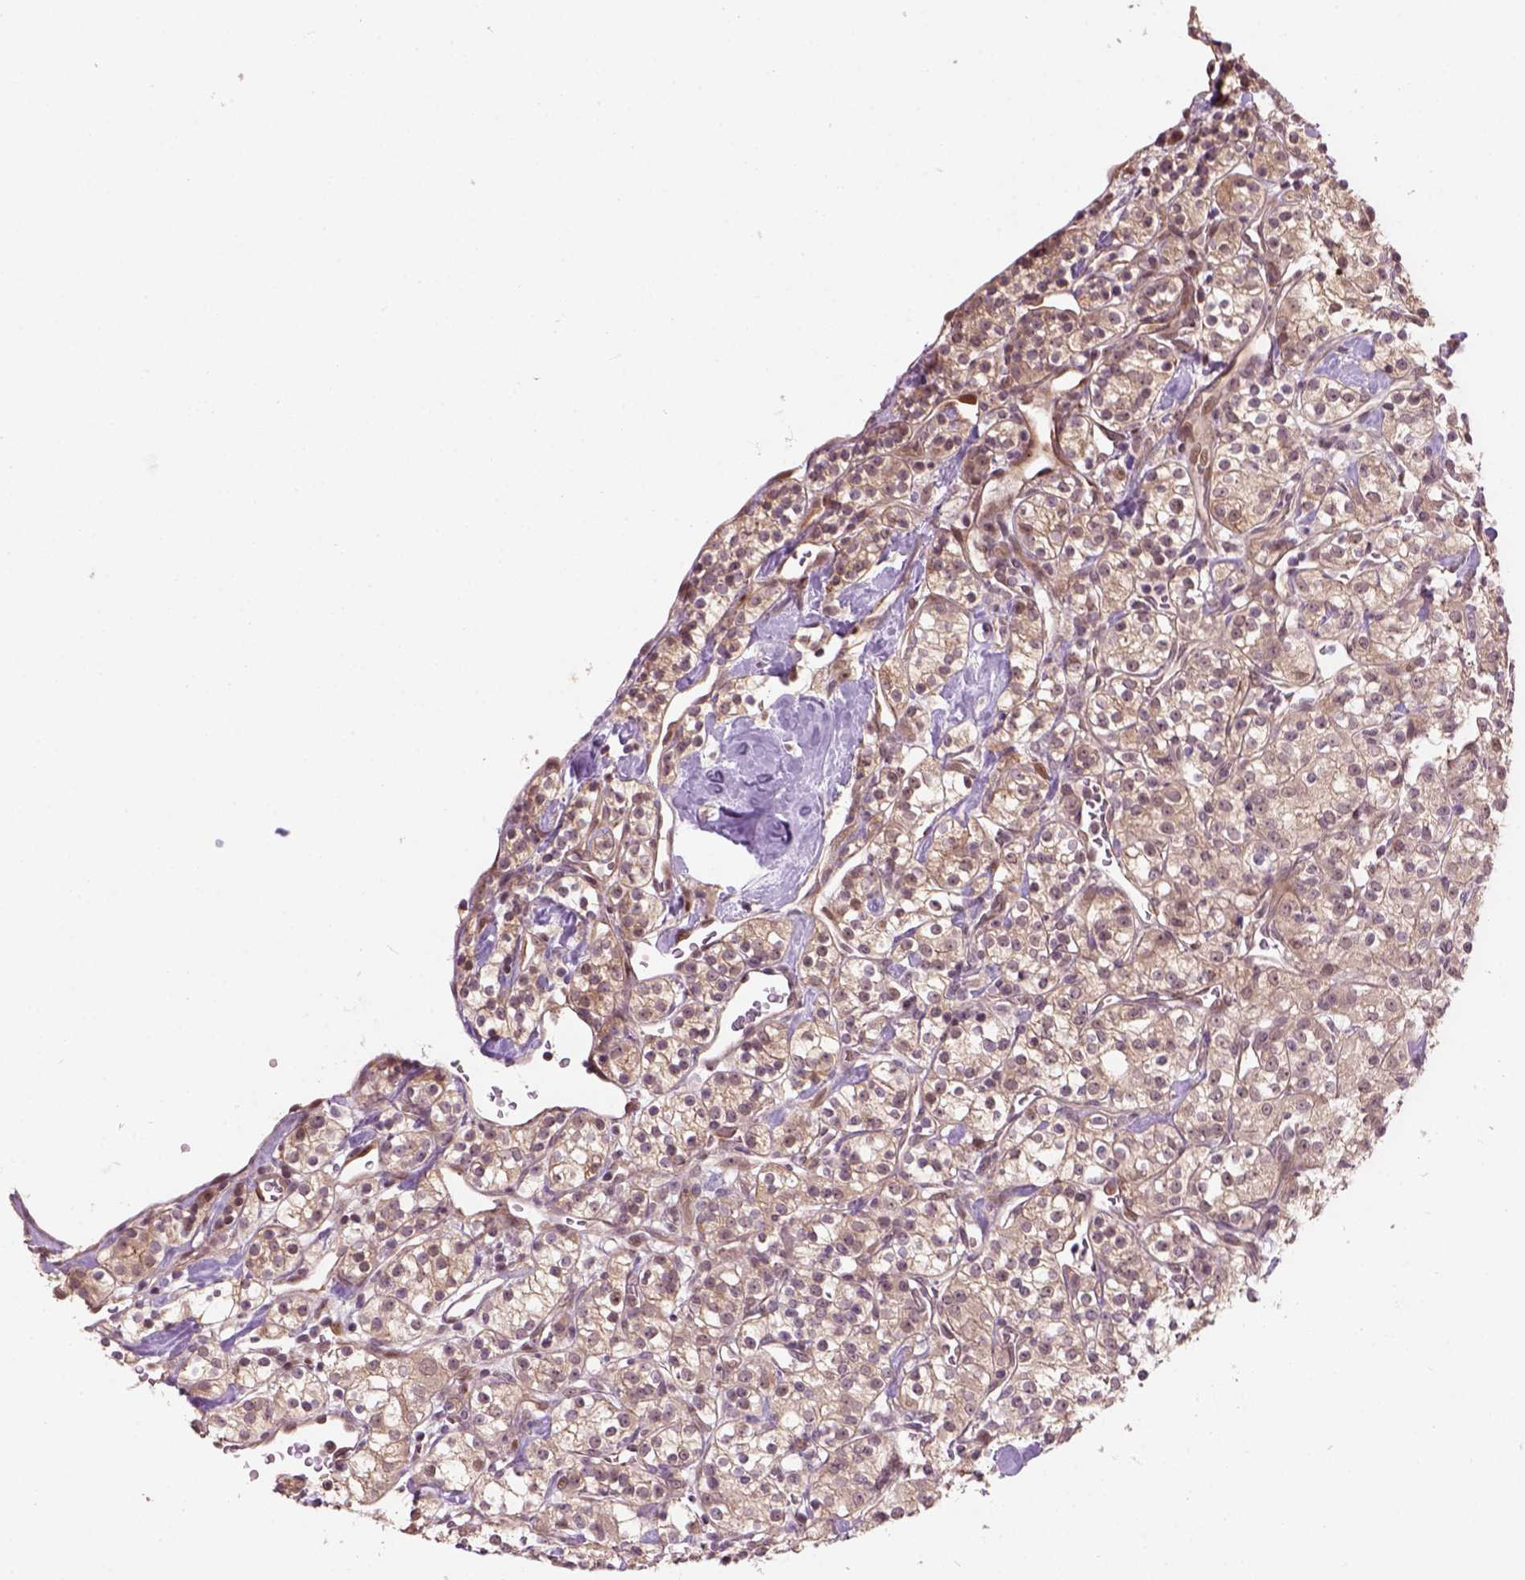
{"staining": {"intensity": "weak", "quantity": "25%-75%", "location": "cytoplasmic/membranous,nuclear"}, "tissue": "renal cancer", "cell_type": "Tumor cells", "image_type": "cancer", "snomed": [{"axis": "morphology", "description": "Adenocarcinoma, NOS"}, {"axis": "topography", "description": "Kidney"}], "caption": "DAB immunohistochemical staining of human renal cancer (adenocarcinoma) displays weak cytoplasmic/membranous and nuclear protein staining in about 25%-75% of tumor cells. The staining is performed using DAB brown chromogen to label protein expression. The nuclei are counter-stained blue using hematoxylin.", "gene": "PSMD11", "patient": {"sex": "male", "age": 77}}